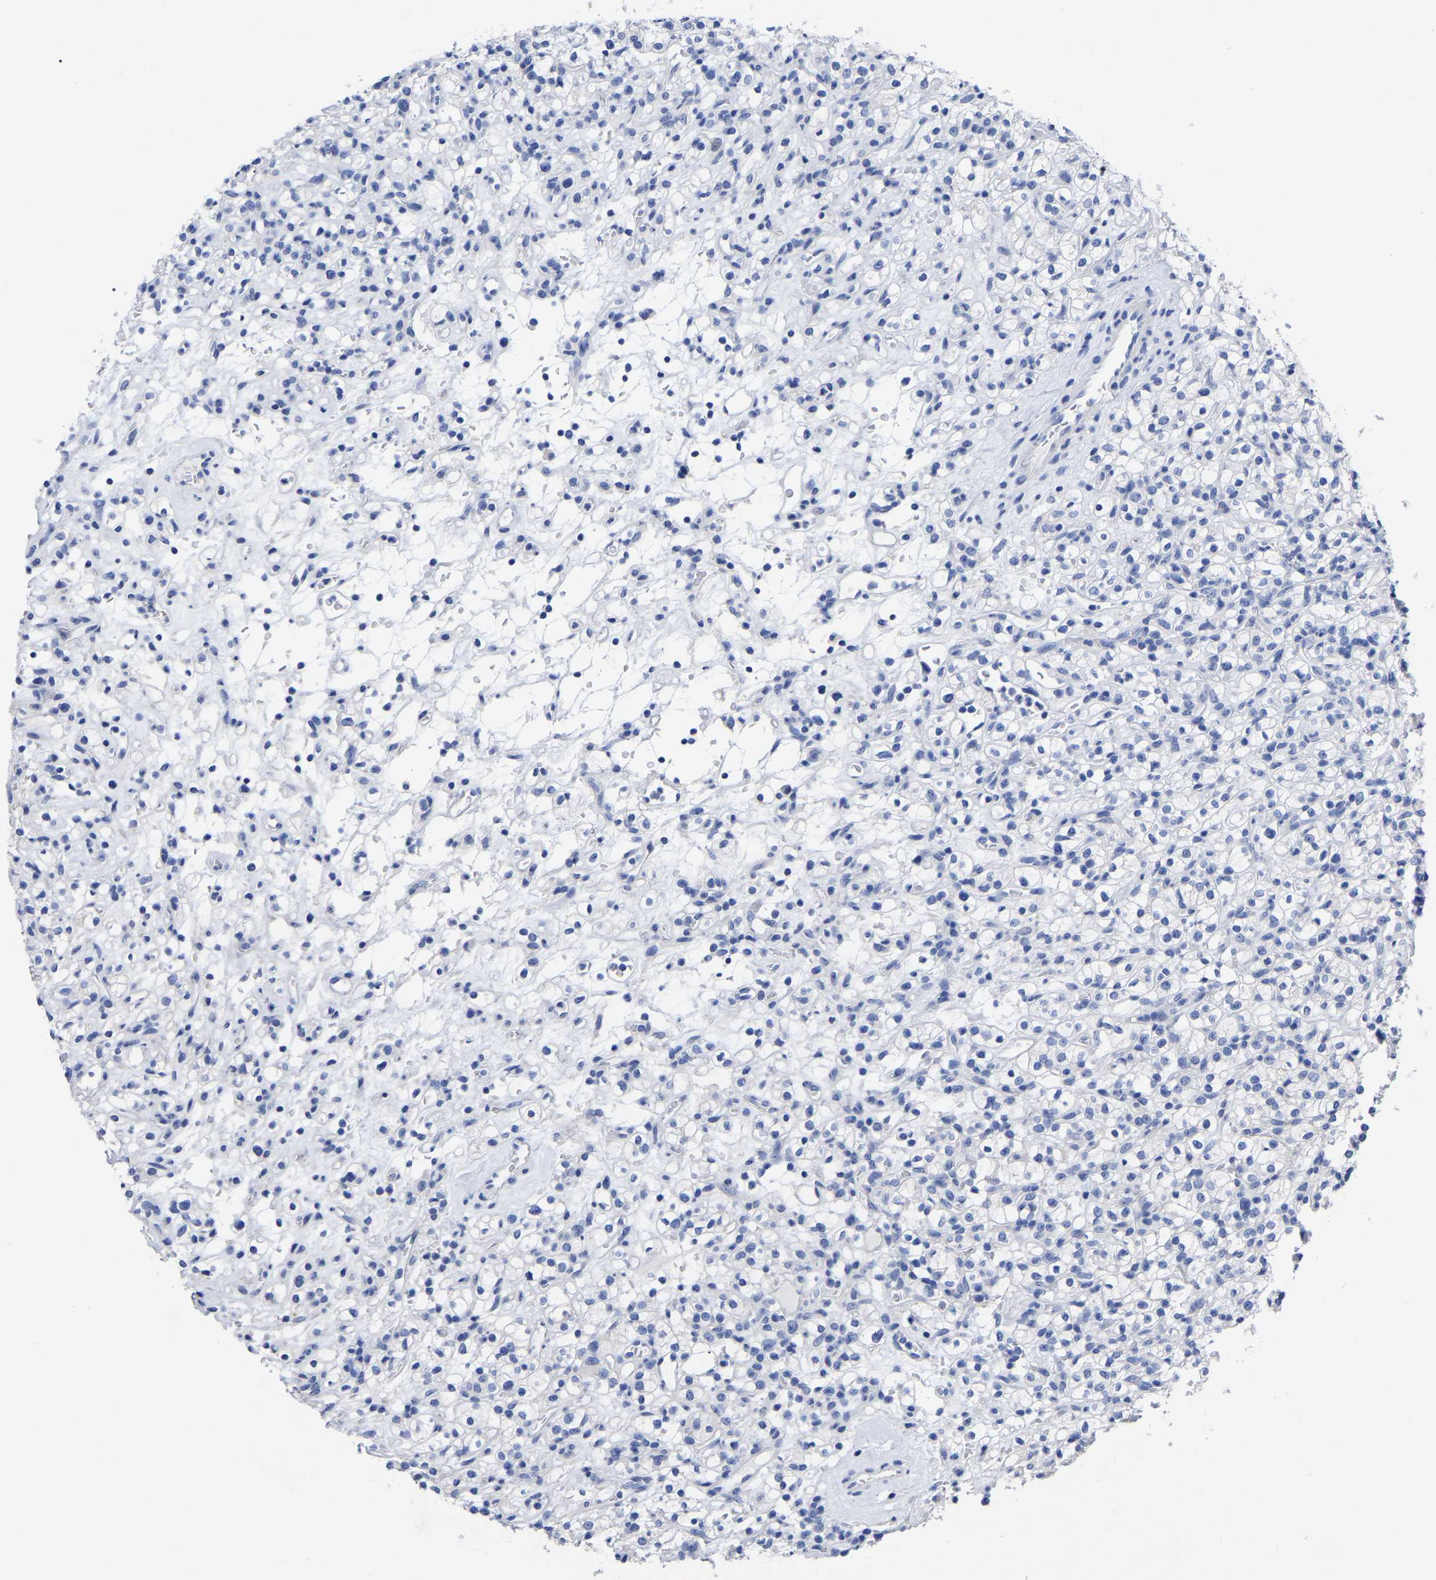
{"staining": {"intensity": "negative", "quantity": "none", "location": "none"}, "tissue": "renal cancer", "cell_type": "Tumor cells", "image_type": "cancer", "snomed": [{"axis": "morphology", "description": "Normal tissue, NOS"}, {"axis": "morphology", "description": "Adenocarcinoma, NOS"}, {"axis": "topography", "description": "Kidney"}], "caption": "Immunohistochemistry histopathology image of neoplastic tissue: adenocarcinoma (renal) stained with DAB (3,3'-diaminobenzidine) shows no significant protein expression in tumor cells.", "gene": "ANXA13", "patient": {"sex": "female", "age": 72}}